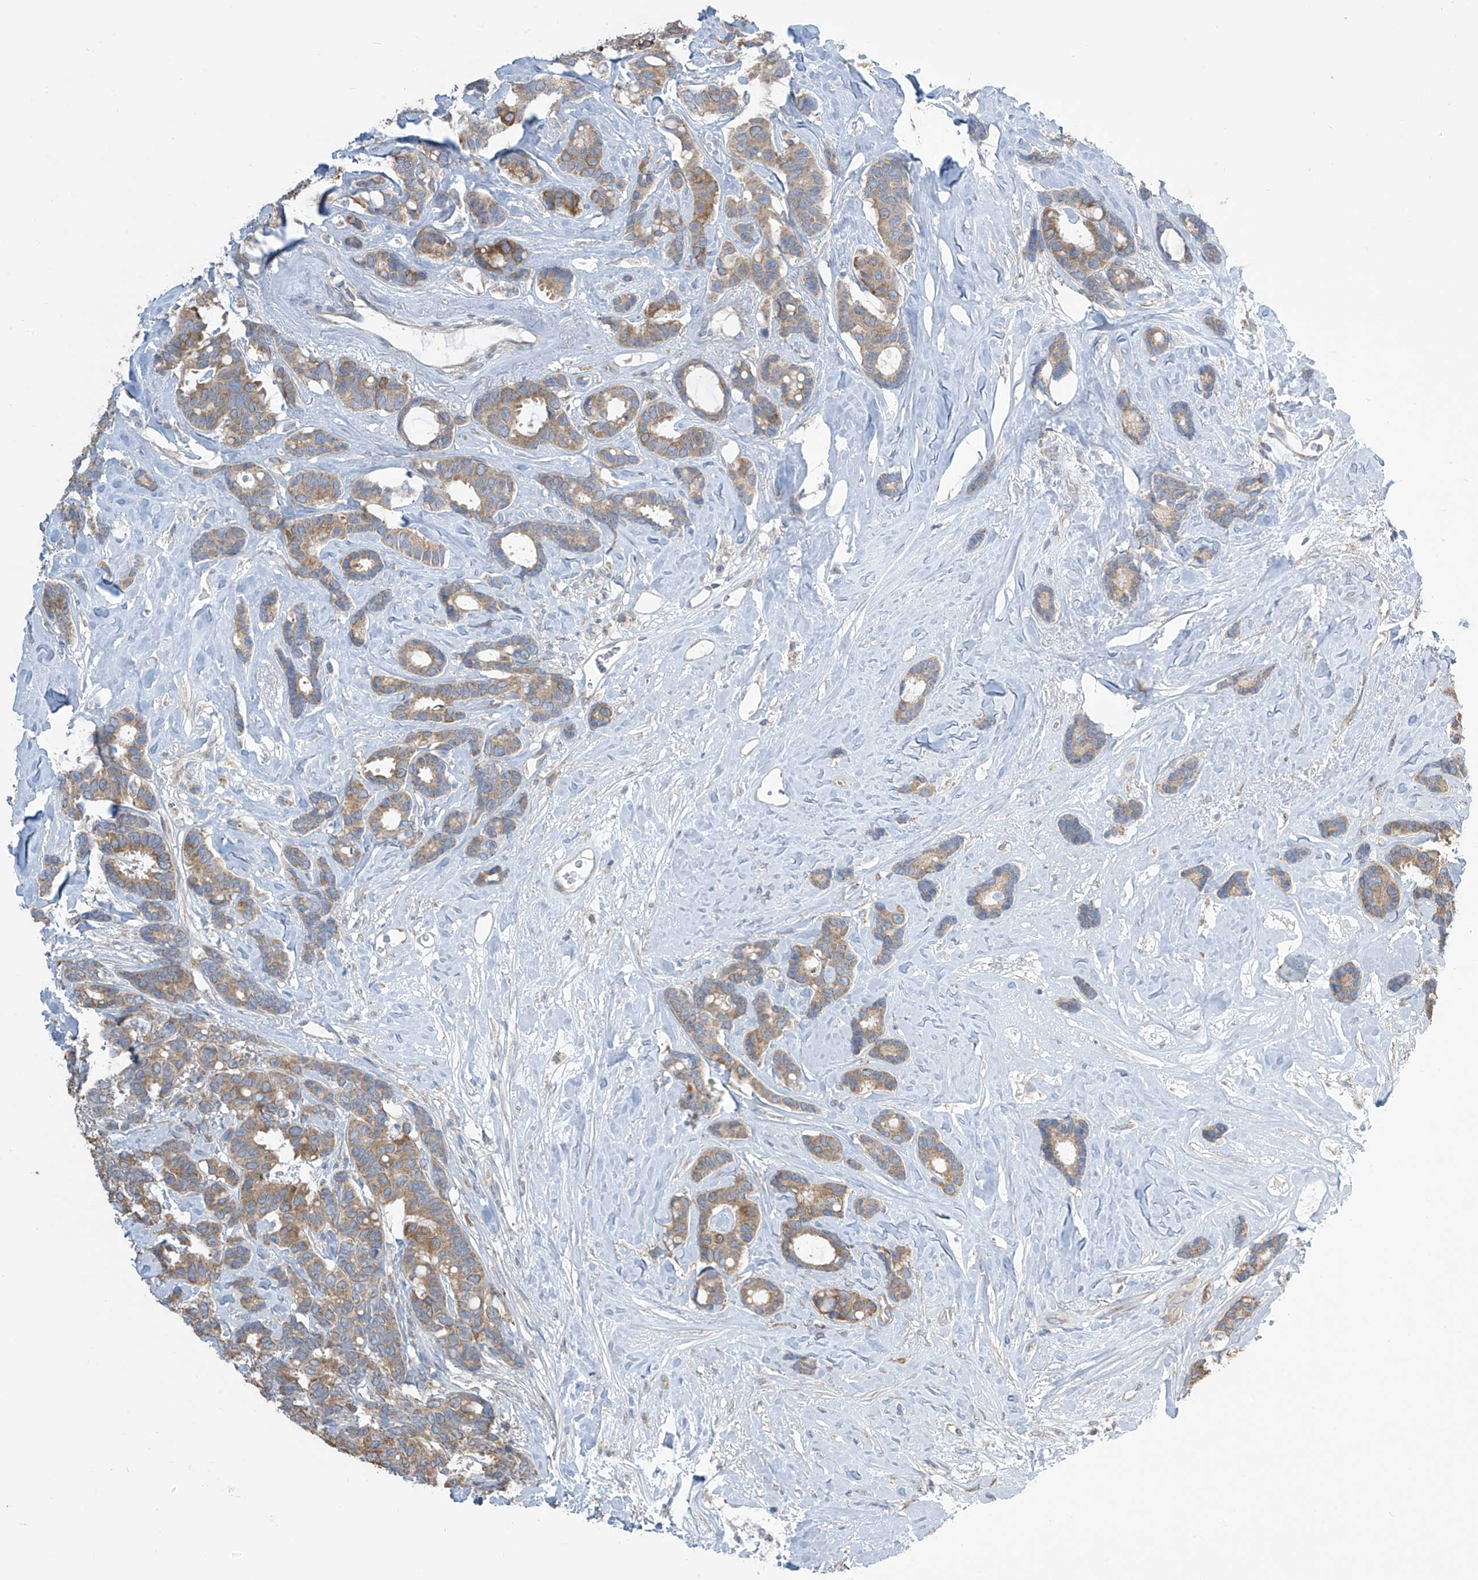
{"staining": {"intensity": "moderate", "quantity": ">75%", "location": "cytoplasmic/membranous"}, "tissue": "breast cancer", "cell_type": "Tumor cells", "image_type": "cancer", "snomed": [{"axis": "morphology", "description": "Duct carcinoma"}, {"axis": "topography", "description": "Breast"}], "caption": "A brown stain shows moderate cytoplasmic/membranous expression of a protein in human infiltrating ductal carcinoma (breast) tumor cells. Ihc stains the protein in brown and the nuclei are stained blue.", "gene": "PNPT1", "patient": {"sex": "female", "age": 87}}